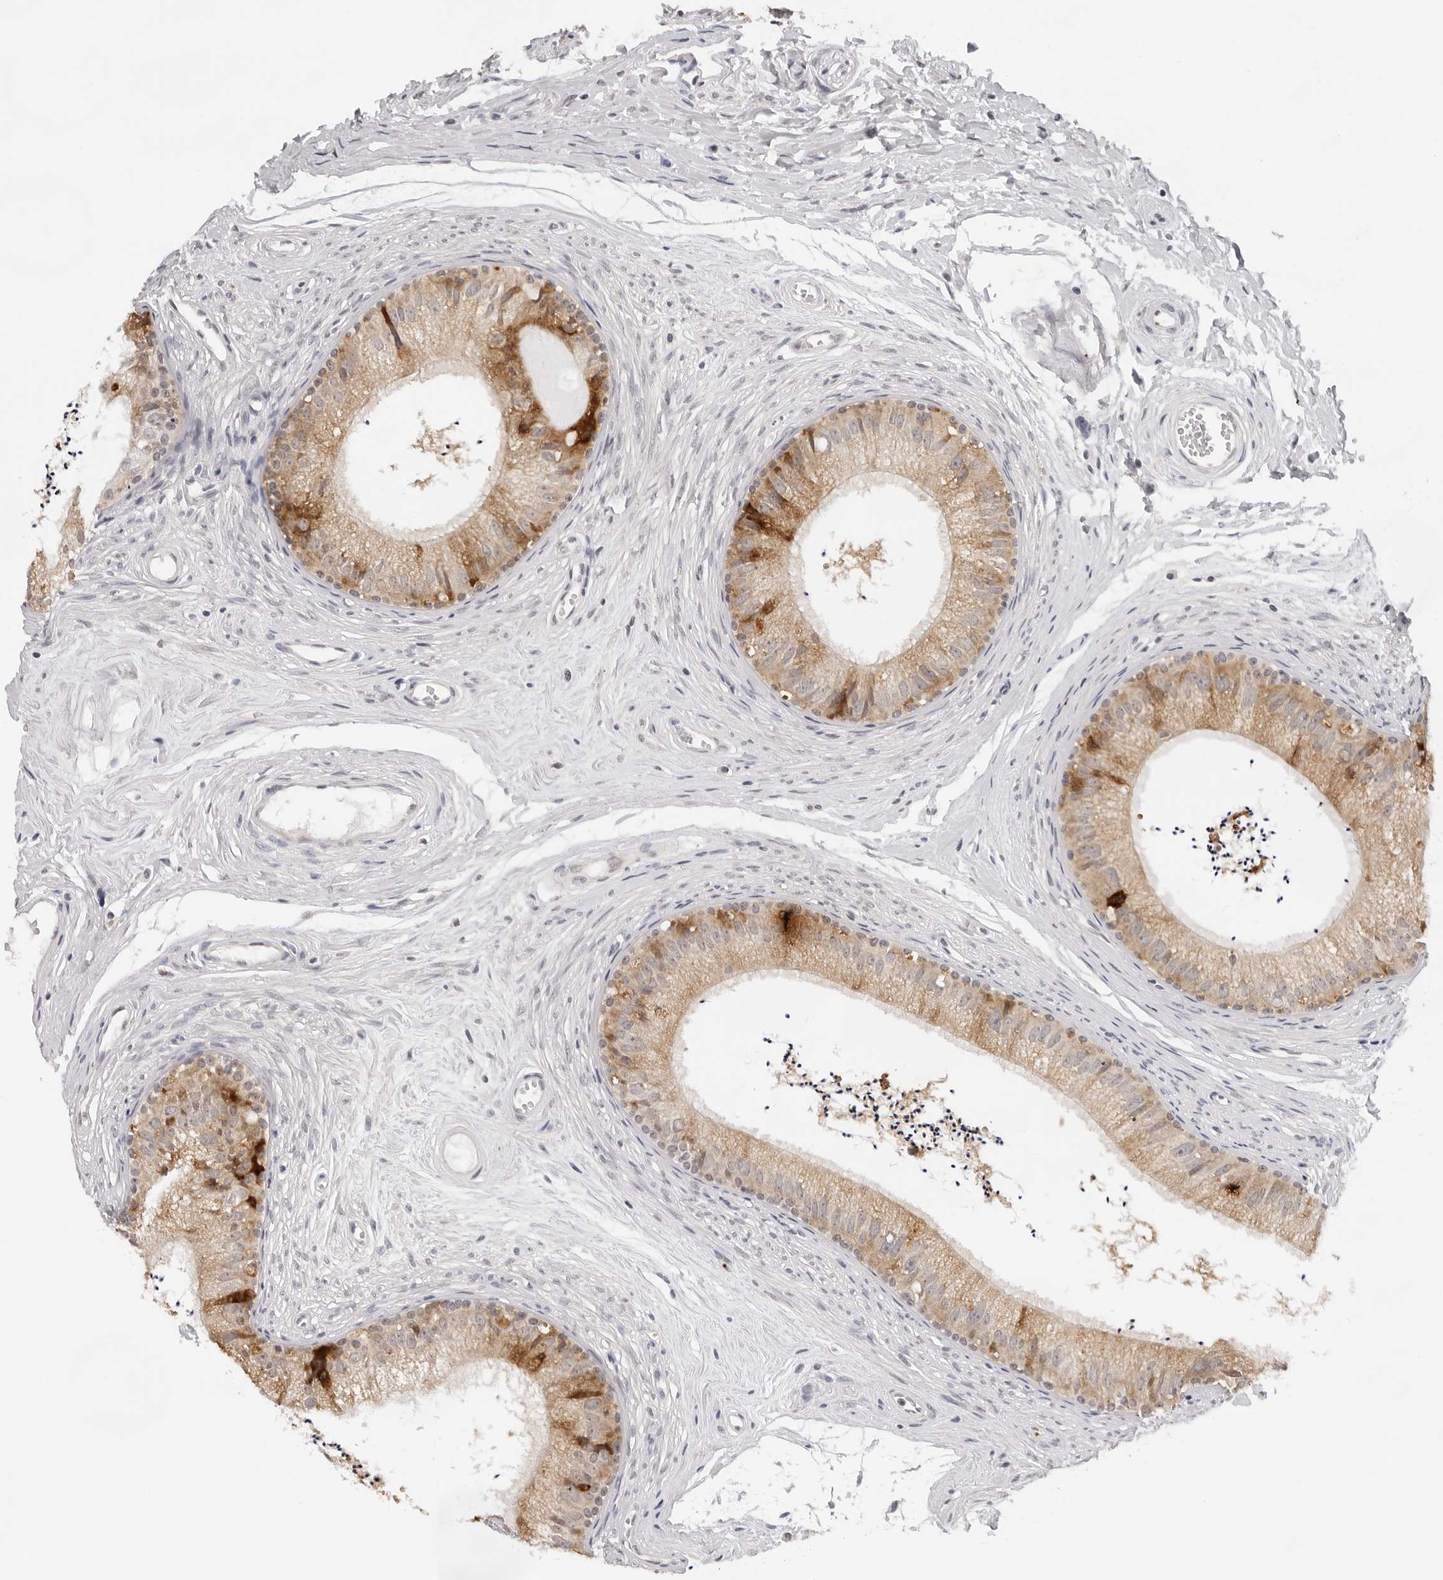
{"staining": {"intensity": "moderate", "quantity": ">75%", "location": "cytoplasmic/membranous"}, "tissue": "epididymis", "cell_type": "Glandular cells", "image_type": "normal", "snomed": [{"axis": "morphology", "description": "Normal tissue, NOS"}, {"axis": "topography", "description": "Epididymis"}], "caption": "Immunohistochemistry histopathology image of unremarkable epididymis: human epididymis stained using immunohistochemistry (IHC) exhibits medium levels of moderate protein expression localized specifically in the cytoplasmic/membranous of glandular cells, appearing as a cytoplasmic/membranous brown color.", "gene": "IL17RA", "patient": {"sex": "male", "age": 56}}